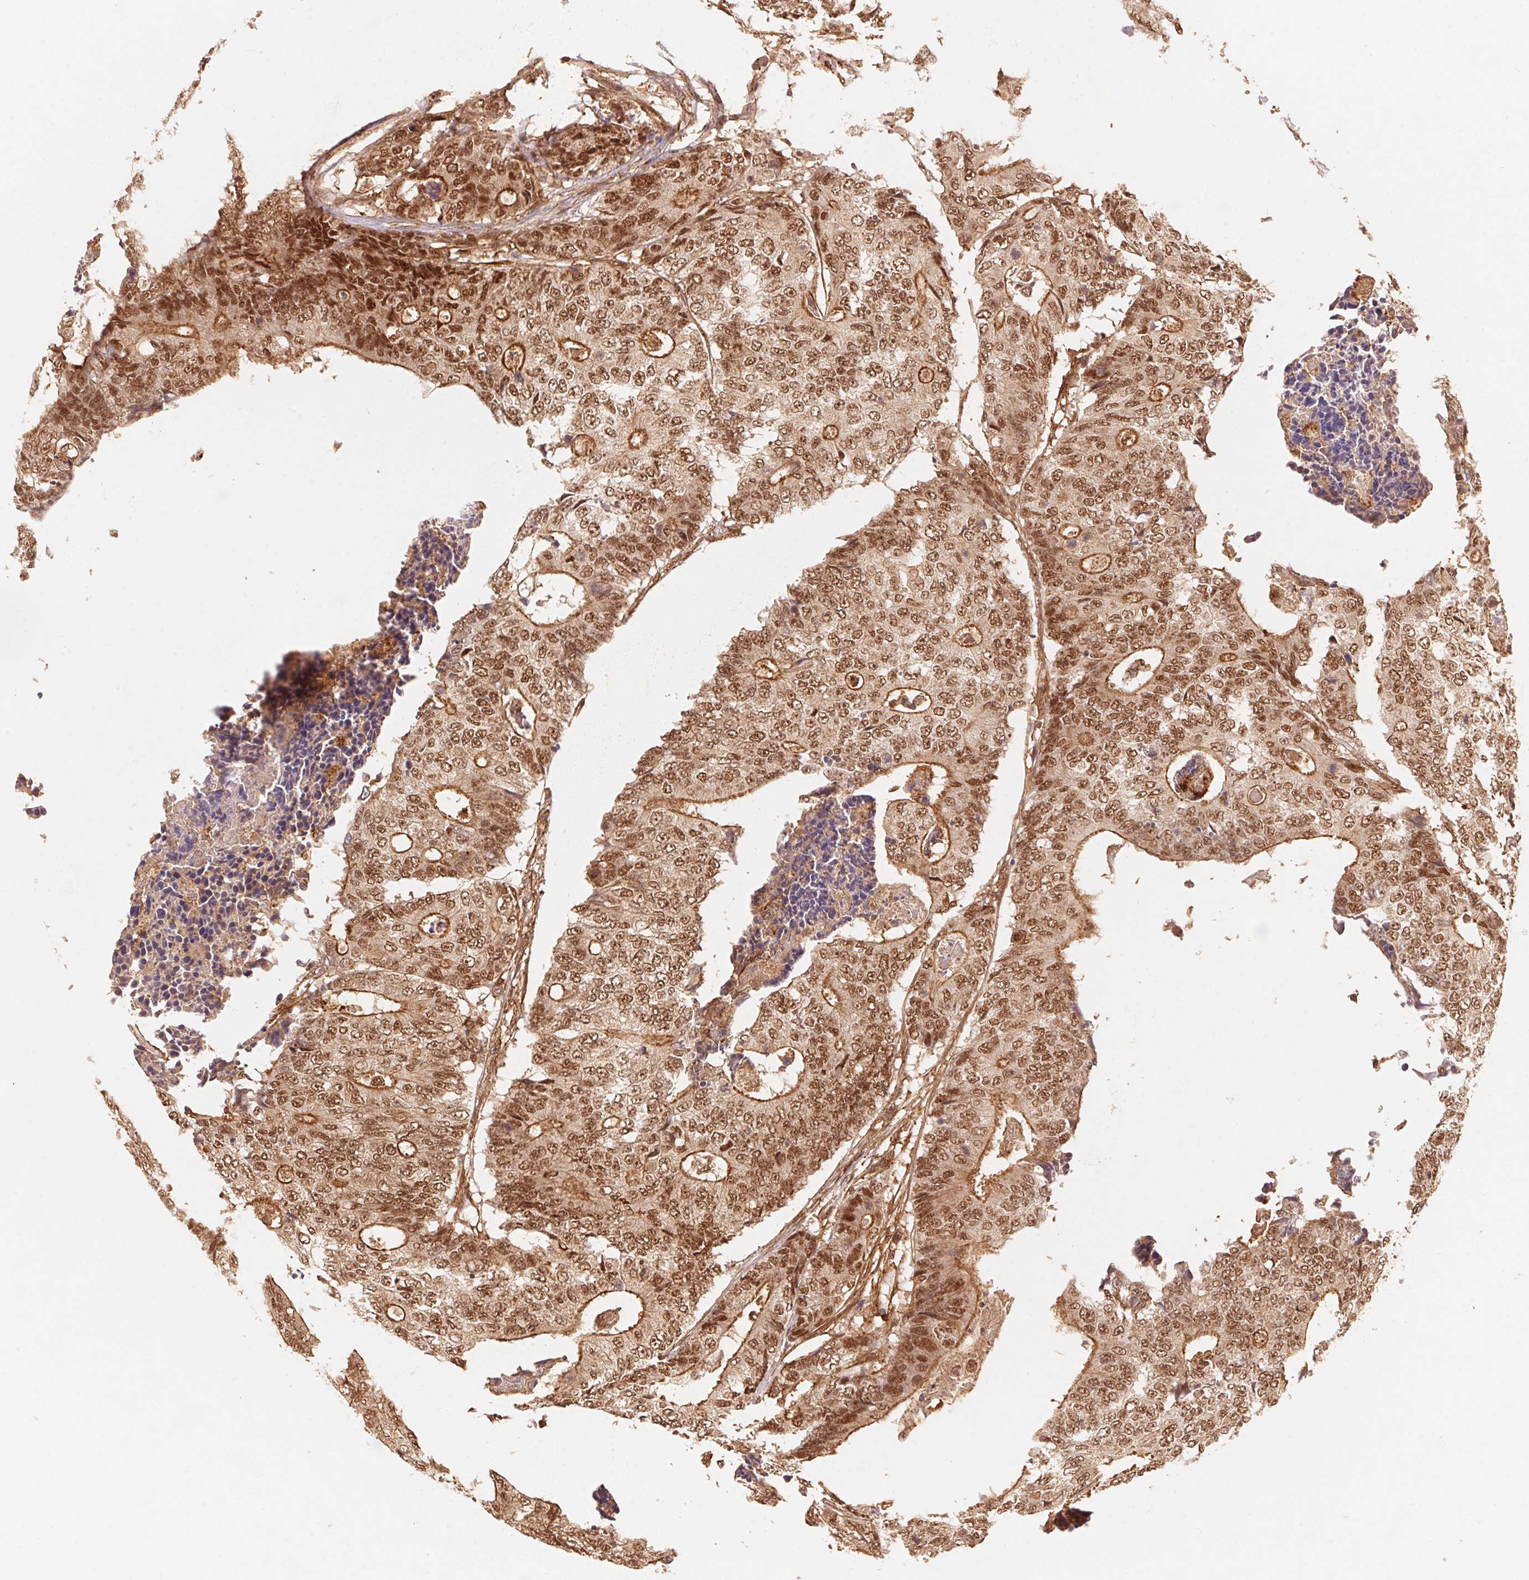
{"staining": {"intensity": "moderate", "quantity": ">75%", "location": "cytoplasmic/membranous,nuclear"}, "tissue": "colorectal cancer", "cell_type": "Tumor cells", "image_type": "cancer", "snomed": [{"axis": "morphology", "description": "Adenocarcinoma, NOS"}, {"axis": "topography", "description": "Colon"}], "caption": "Colorectal cancer stained with DAB immunohistochemistry displays medium levels of moderate cytoplasmic/membranous and nuclear expression in approximately >75% of tumor cells. (Brightfield microscopy of DAB IHC at high magnification).", "gene": "TNIP2", "patient": {"sex": "female", "age": 48}}